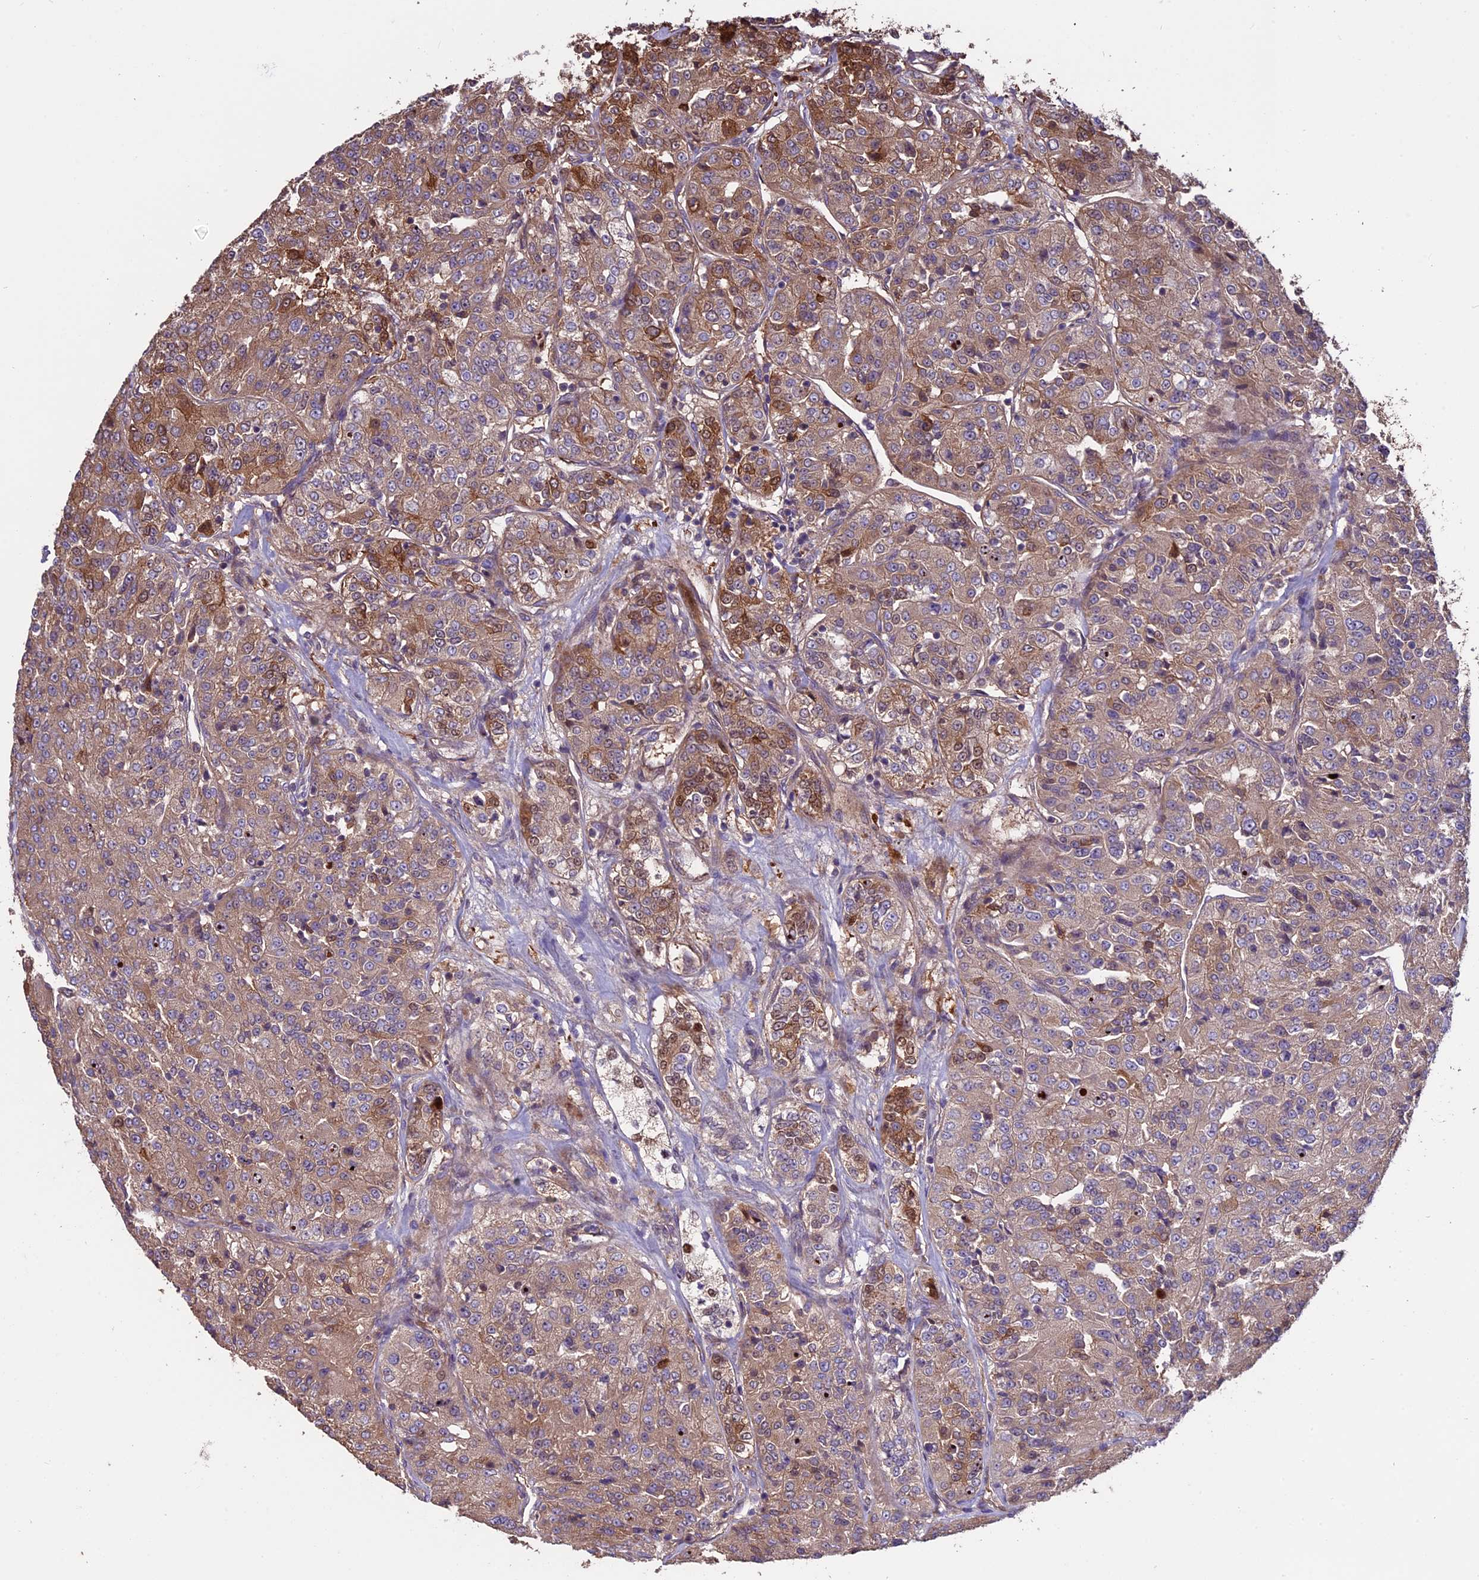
{"staining": {"intensity": "moderate", "quantity": ">75%", "location": "cytoplasmic/membranous"}, "tissue": "renal cancer", "cell_type": "Tumor cells", "image_type": "cancer", "snomed": [{"axis": "morphology", "description": "Adenocarcinoma, NOS"}, {"axis": "topography", "description": "Kidney"}], "caption": "Immunohistochemistry (IHC) image of renal cancer (adenocarcinoma) stained for a protein (brown), which exhibits medium levels of moderate cytoplasmic/membranous positivity in about >75% of tumor cells.", "gene": "VWA3A", "patient": {"sex": "female", "age": 63}}